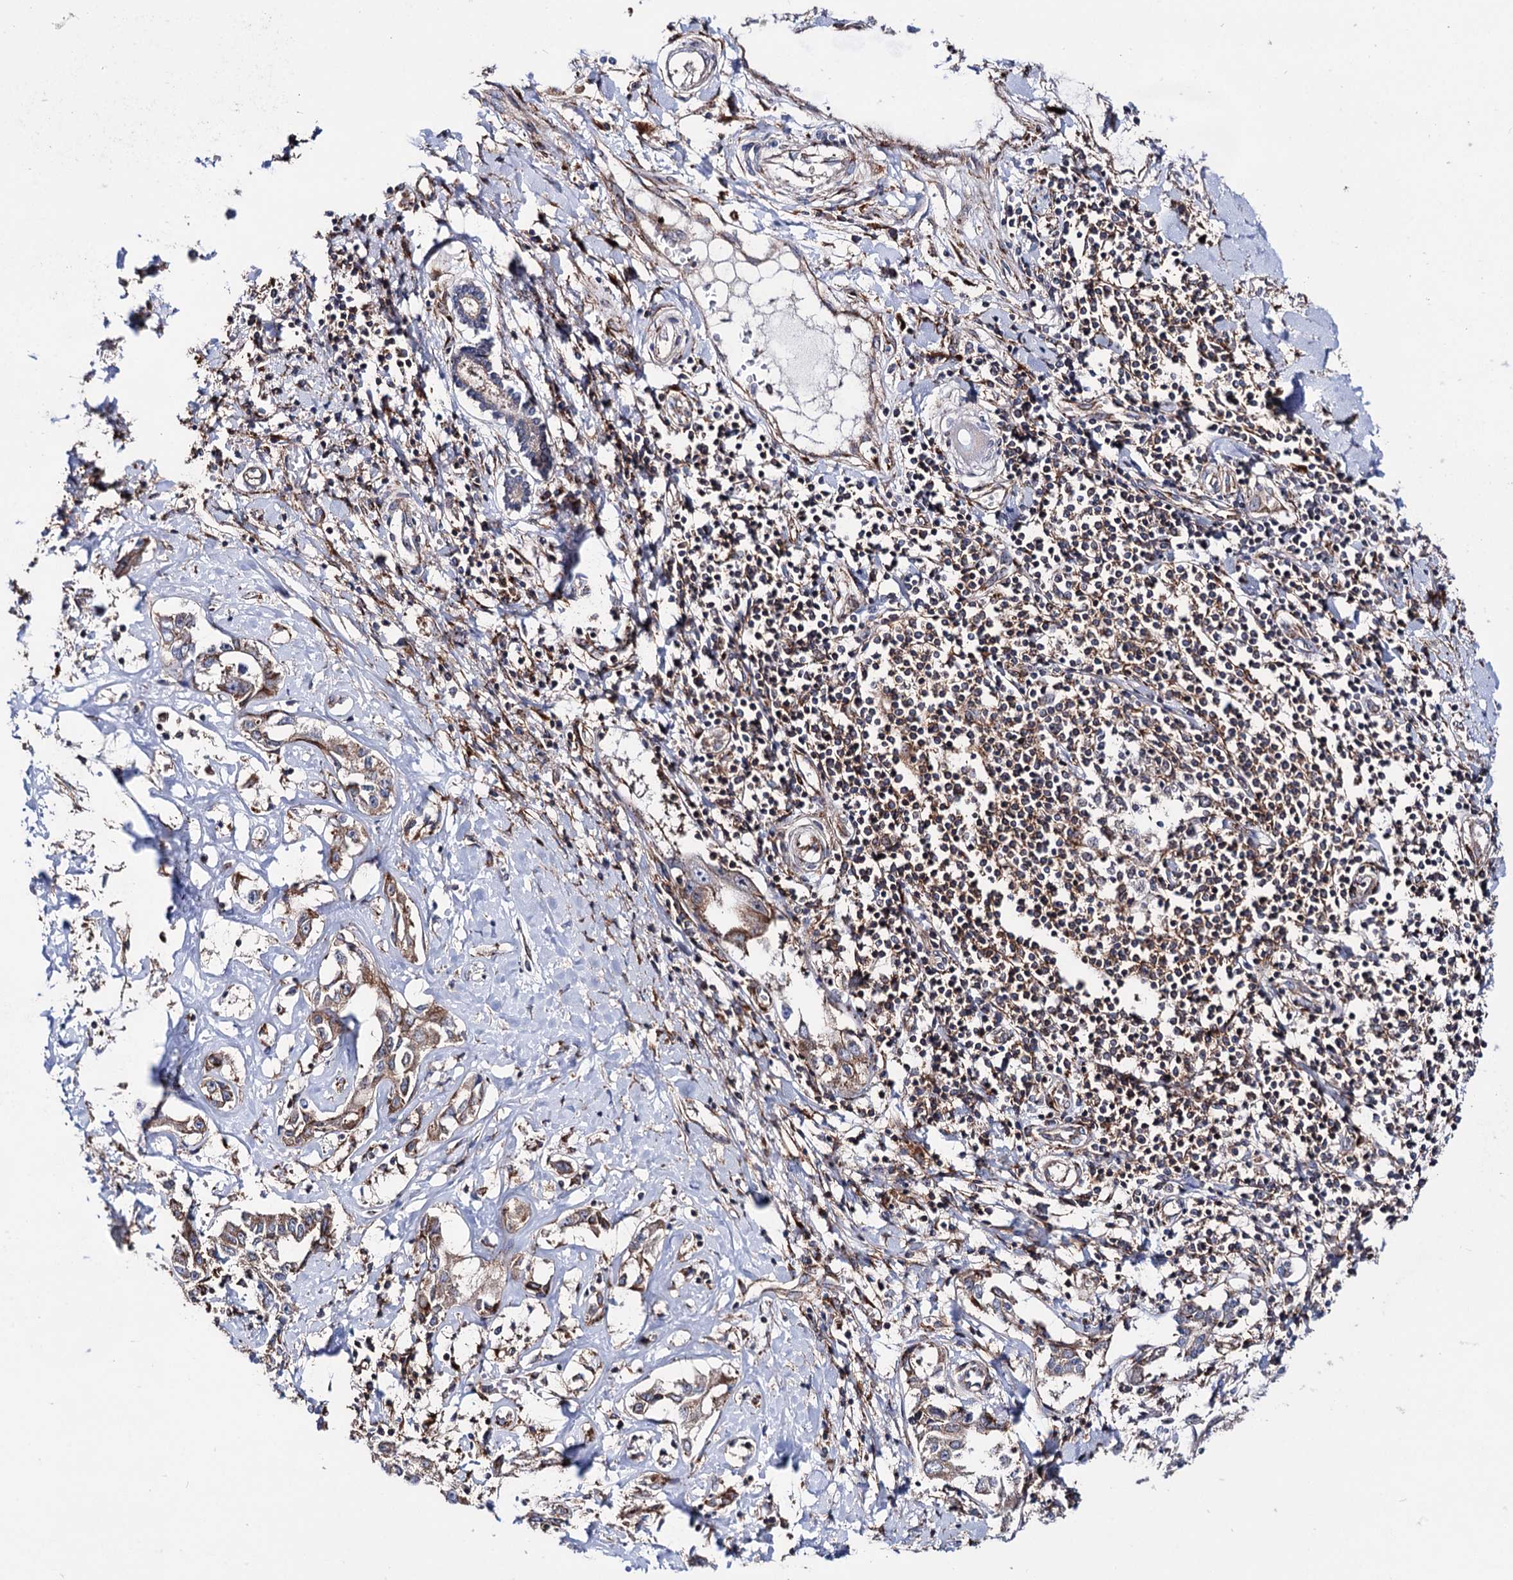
{"staining": {"intensity": "moderate", "quantity": ">75%", "location": "cytoplasmic/membranous"}, "tissue": "liver cancer", "cell_type": "Tumor cells", "image_type": "cancer", "snomed": [{"axis": "morphology", "description": "Cholangiocarcinoma"}, {"axis": "topography", "description": "Liver"}], "caption": "A brown stain shows moderate cytoplasmic/membranous staining of a protein in liver cancer (cholangiocarcinoma) tumor cells.", "gene": "DEF6", "patient": {"sex": "male", "age": 59}}